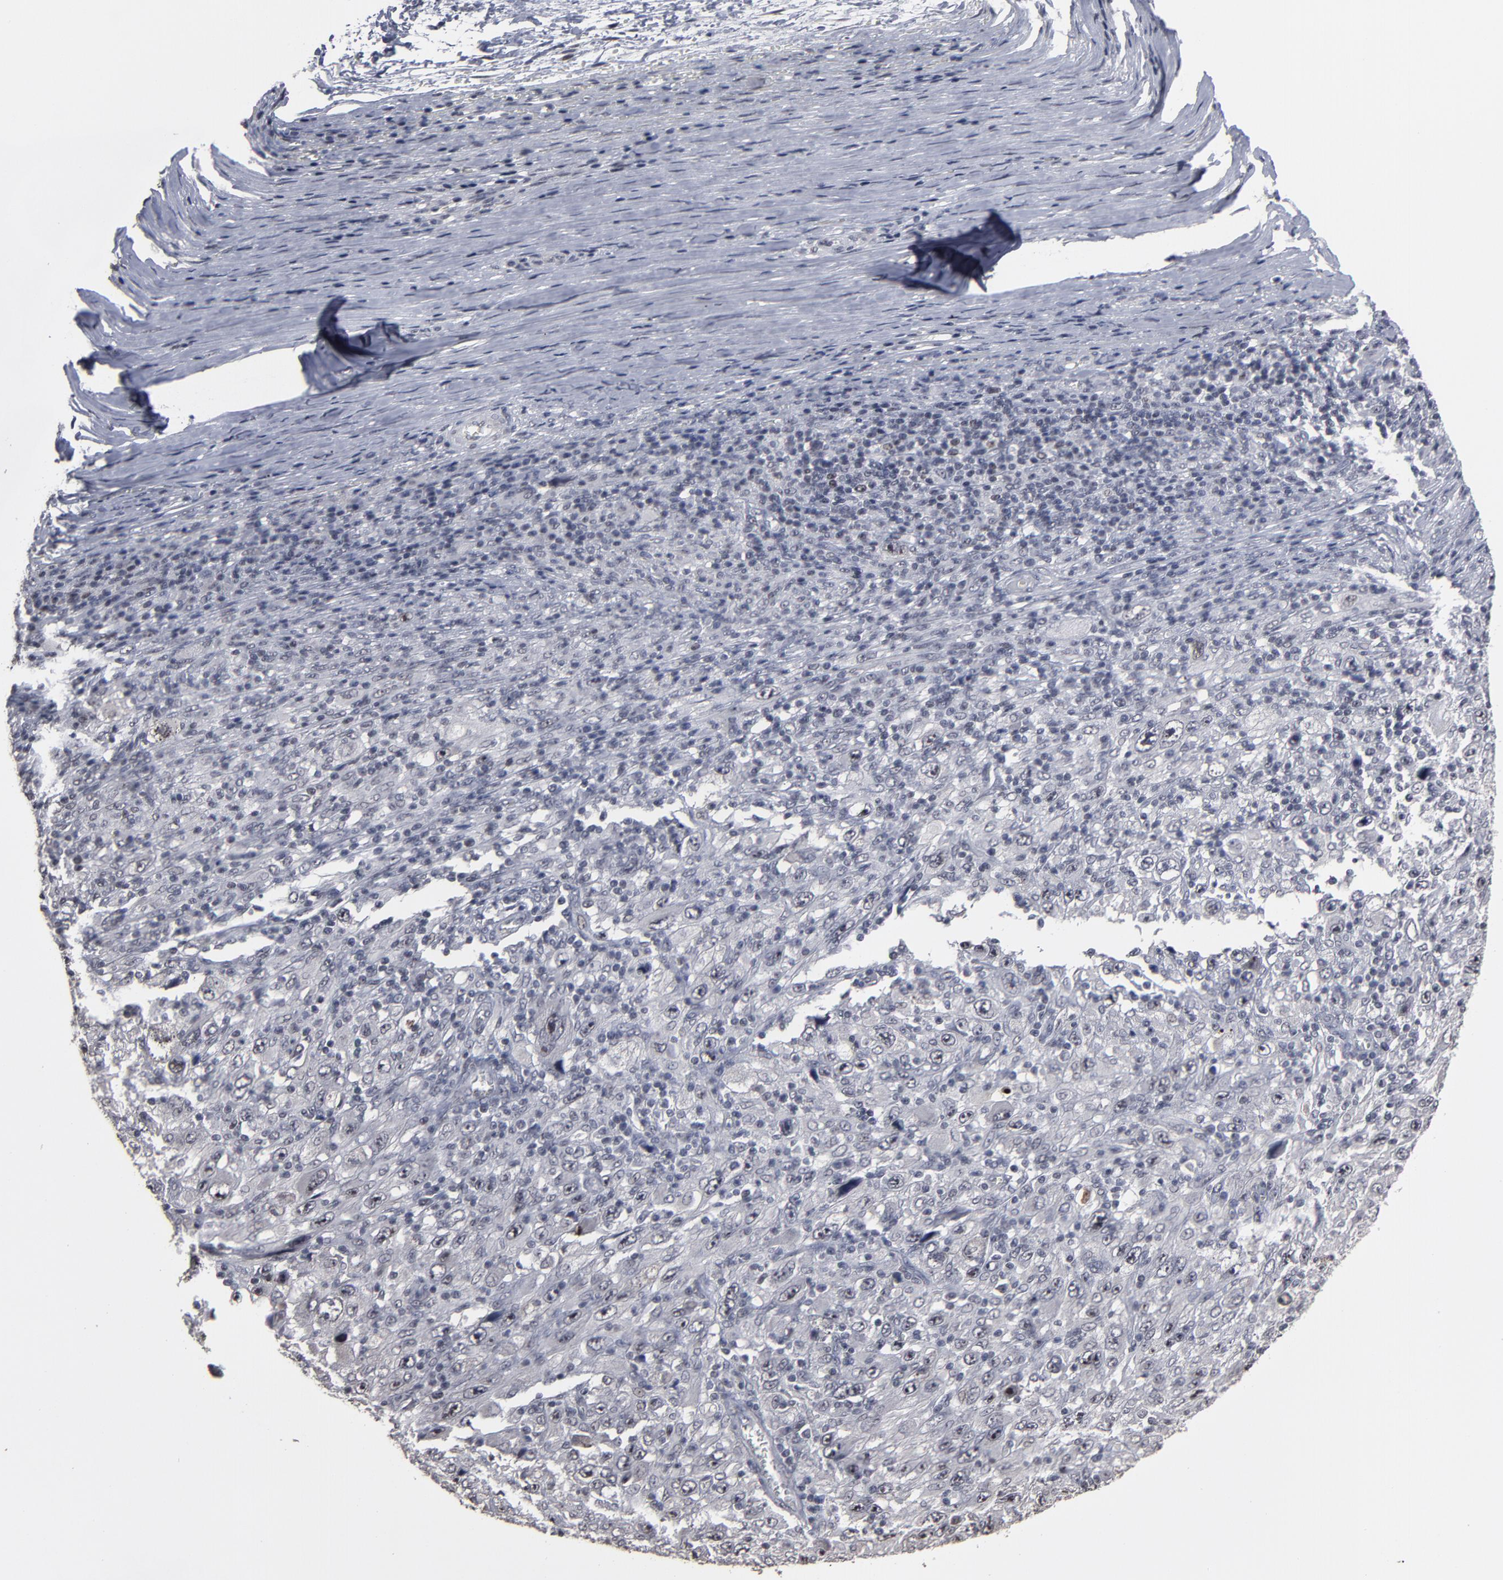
{"staining": {"intensity": "moderate", "quantity": "<25%", "location": "nuclear"}, "tissue": "melanoma", "cell_type": "Tumor cells", "image_type": "cancer", "snomed": [{"axis": "morphology", "description": "Malignant melanoma, Metastatic site"}, {"axis": "topography", "description": "Skin"}], "caption": "A high-resolution histopathology image shows IHC staining of malignant melanoma (metastatic site), which displays moderate nuclear positivity in approximately <25% of tumor cells. (brown staining indicates protein expression, while blue staining denotes nuclei).", "gene": "SSRP1", "patient": {"sex": "female", "age": 56}}